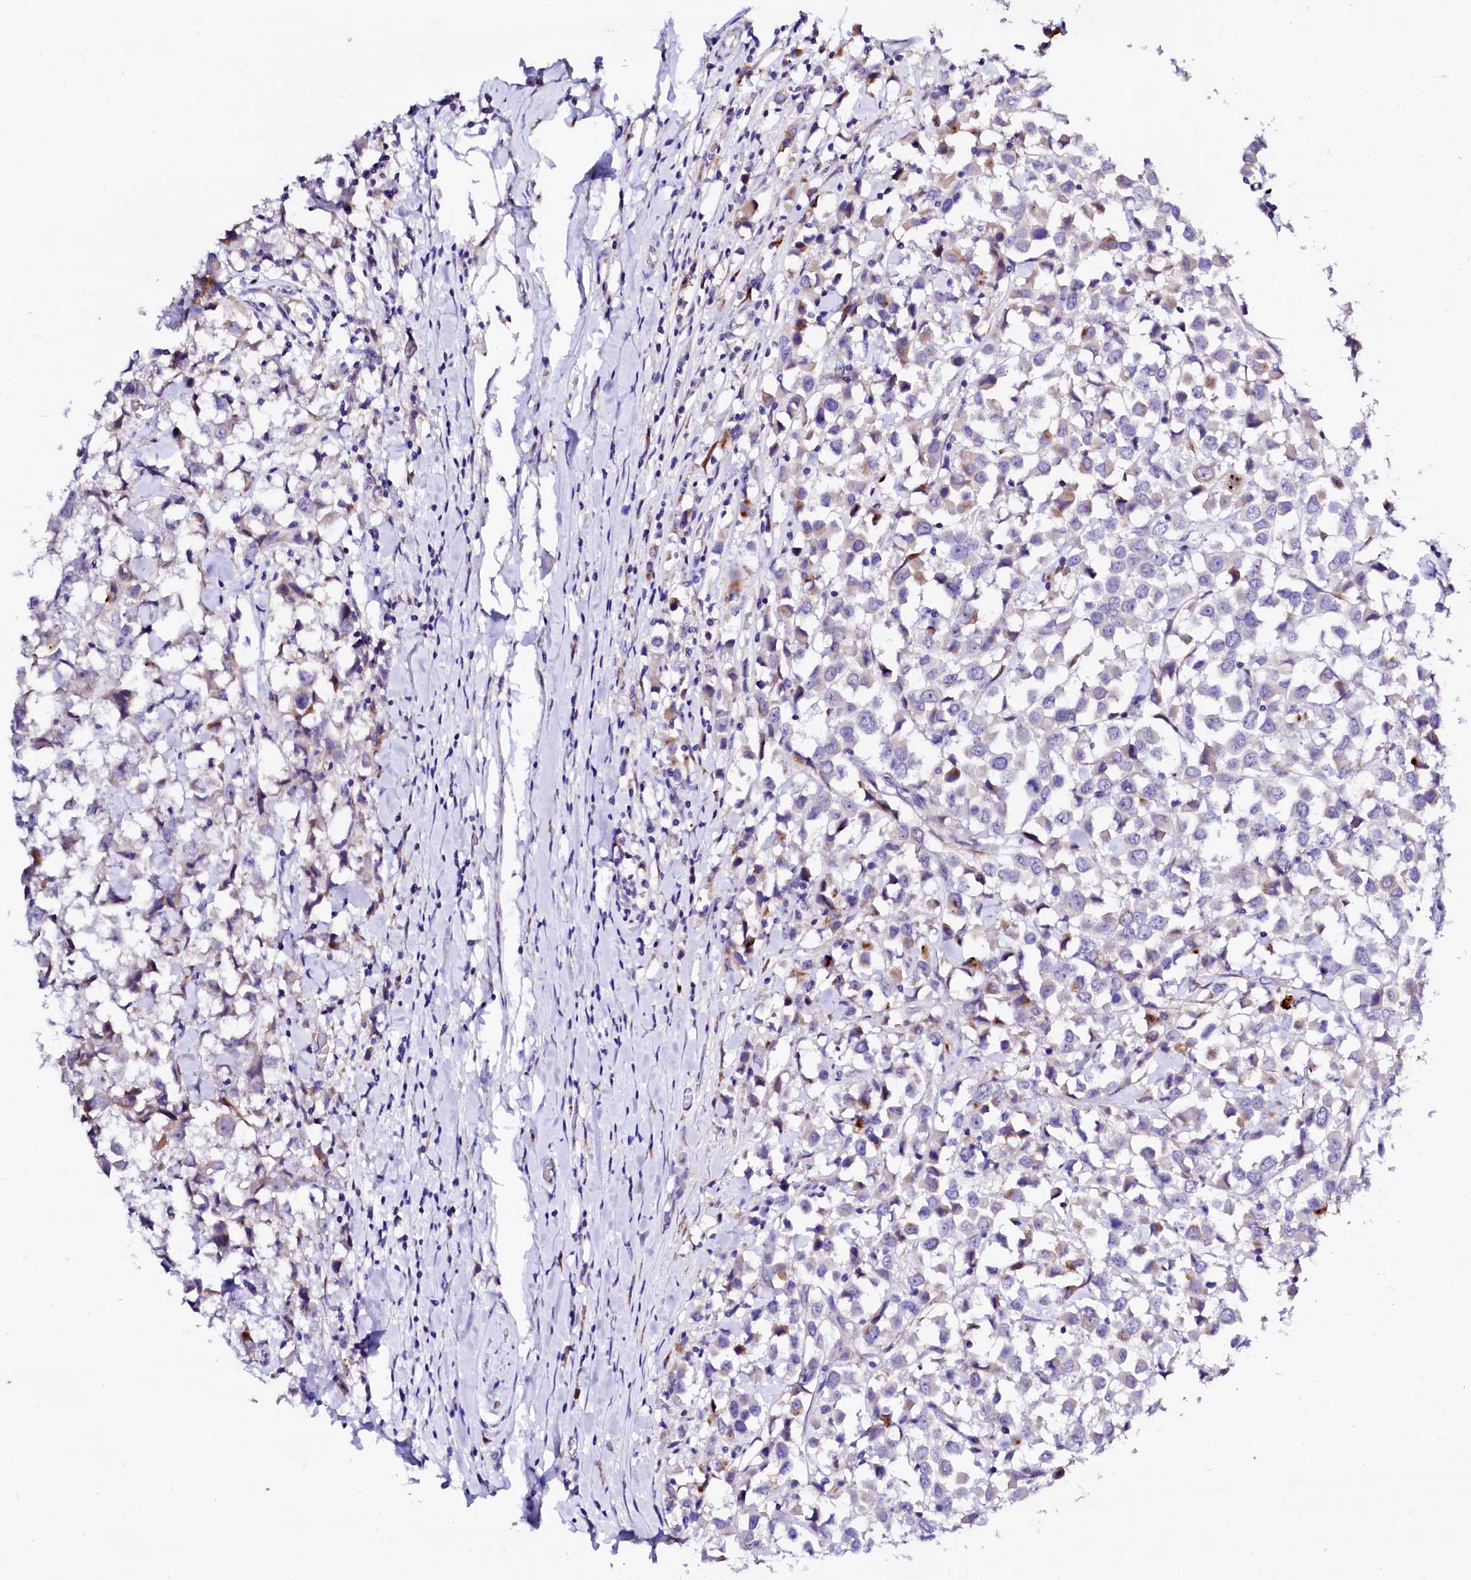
{"staining": {"intensity": "negative", "quantity": "none", "location": "none"}, "tissue": "breast cancer", "cell_type": "Tumor cells", "image_type": "cancer", "snomed": [{"axis": "morphology", "description": "Duct carcinoma"}, {"axis": "topography", "description": "Breast"}], "caption": "High power microscopy image of an IHC histopathology image of invasive ductal carcinoma (breast), revealing no significant staining in tumor cells.", "gene": "BTBD16", "patient": {"sex": "female", "age": 61}}